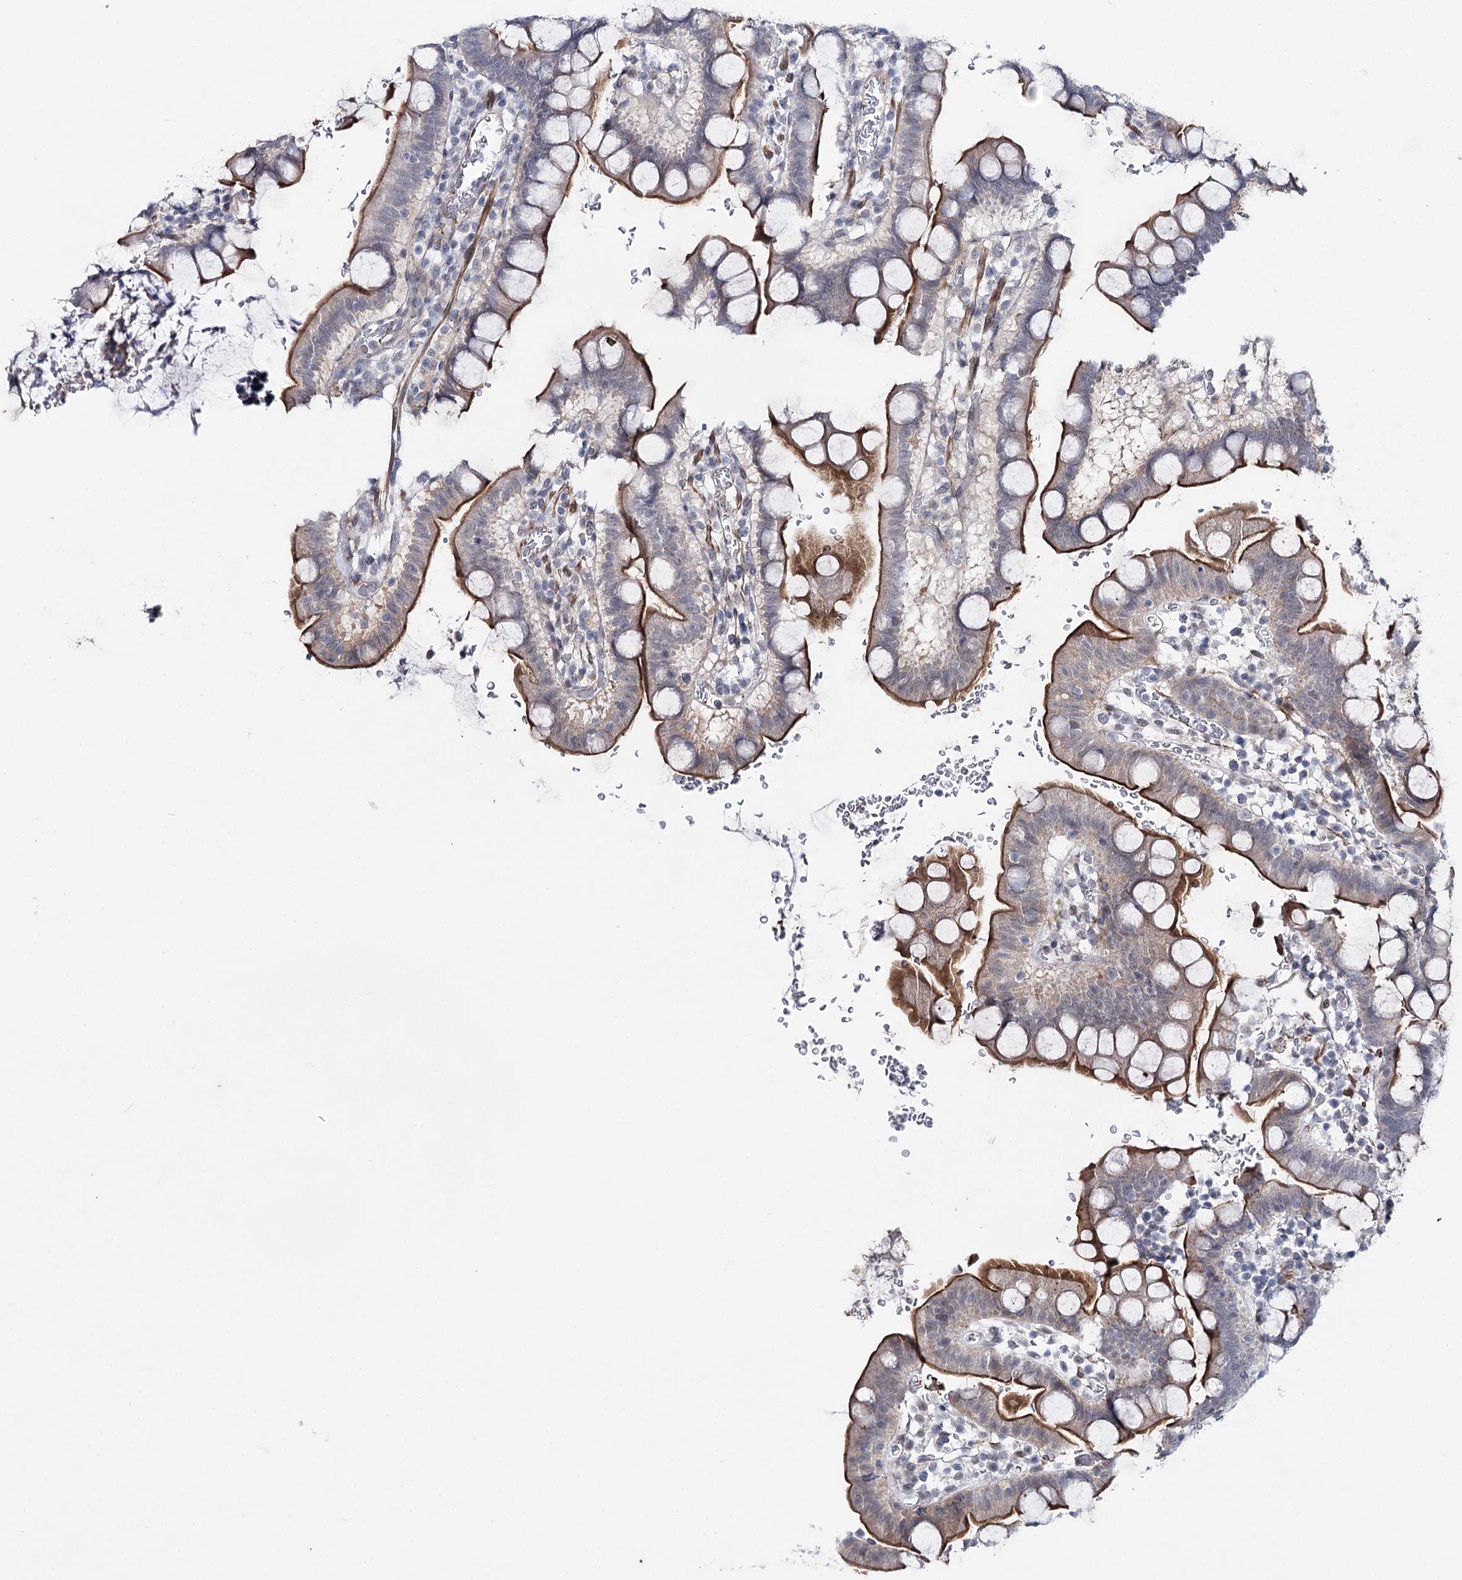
{"staining": {"intensity": "strong", "quantity": "25%-75%", "location": "cytoplasmic/membranous"}, "tissue": "small intestine", "cell_type": "Glandular cells", "image_type": "normal", "snomed": [{"axis": "morphology", "description": "Normal tissue, NOS"}, {"axis": "topography", "description": "Stomach, upper"}, {"axis": "topography", "description": "Stomach, lower"}, {"axis": "topography", "description": "Small intestine"}], "caption": "The immunohistochemical stain labels strong cytoplasmic/membranous staining in glandular cells of benign small intestine. The staining was performed using DAB to visualize the protein expression in brown, while the nuclei were stained in blue with hematoxylin (Magnification: 20x).", "gene": "AGXT2", "patient": {"sex": "male", "age": 68}}